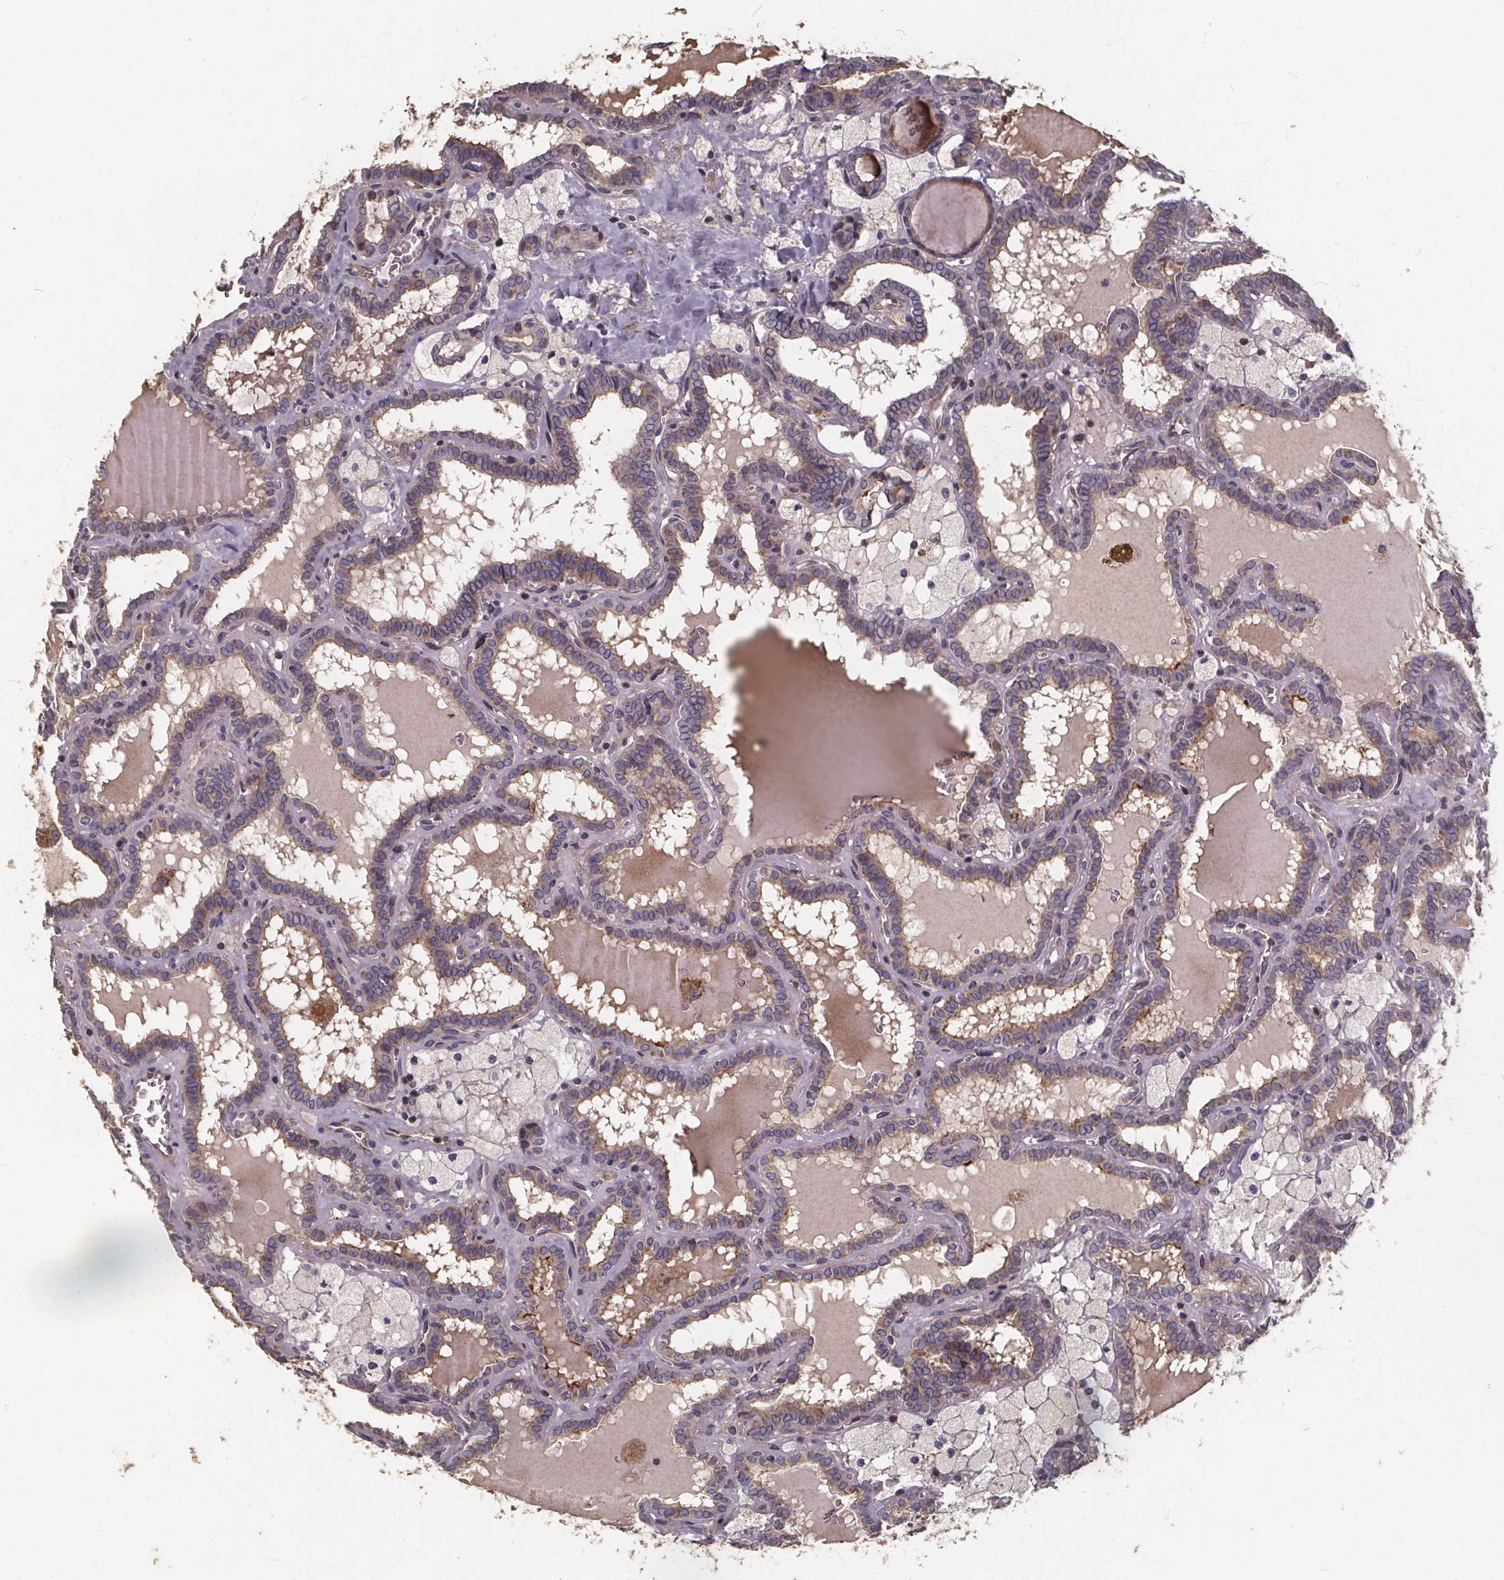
{"staining": {"intensity": "moderate", "quantity": "<25%", "location": "cytoplasmic/membranous"}, "tissue": "thyroid cancer", "cell_type": "Tumor cells", "image_type": "cancer", "snomed": [{"axis": "morphology", "description": "Papillary adenocarcinoma, NOS"}, {"axis": "topography", "description": "Thyroid gland"}], "caption": "Immunohistochemical staining of thyroid cancer (papillary adenocarcinoma) reveals low levels of moderate cytoplasmic/membranous protein positivity in about <25% of tumor cells.", "gene": "YME1L1", "patient": {"sex": "female", "age": 39}}